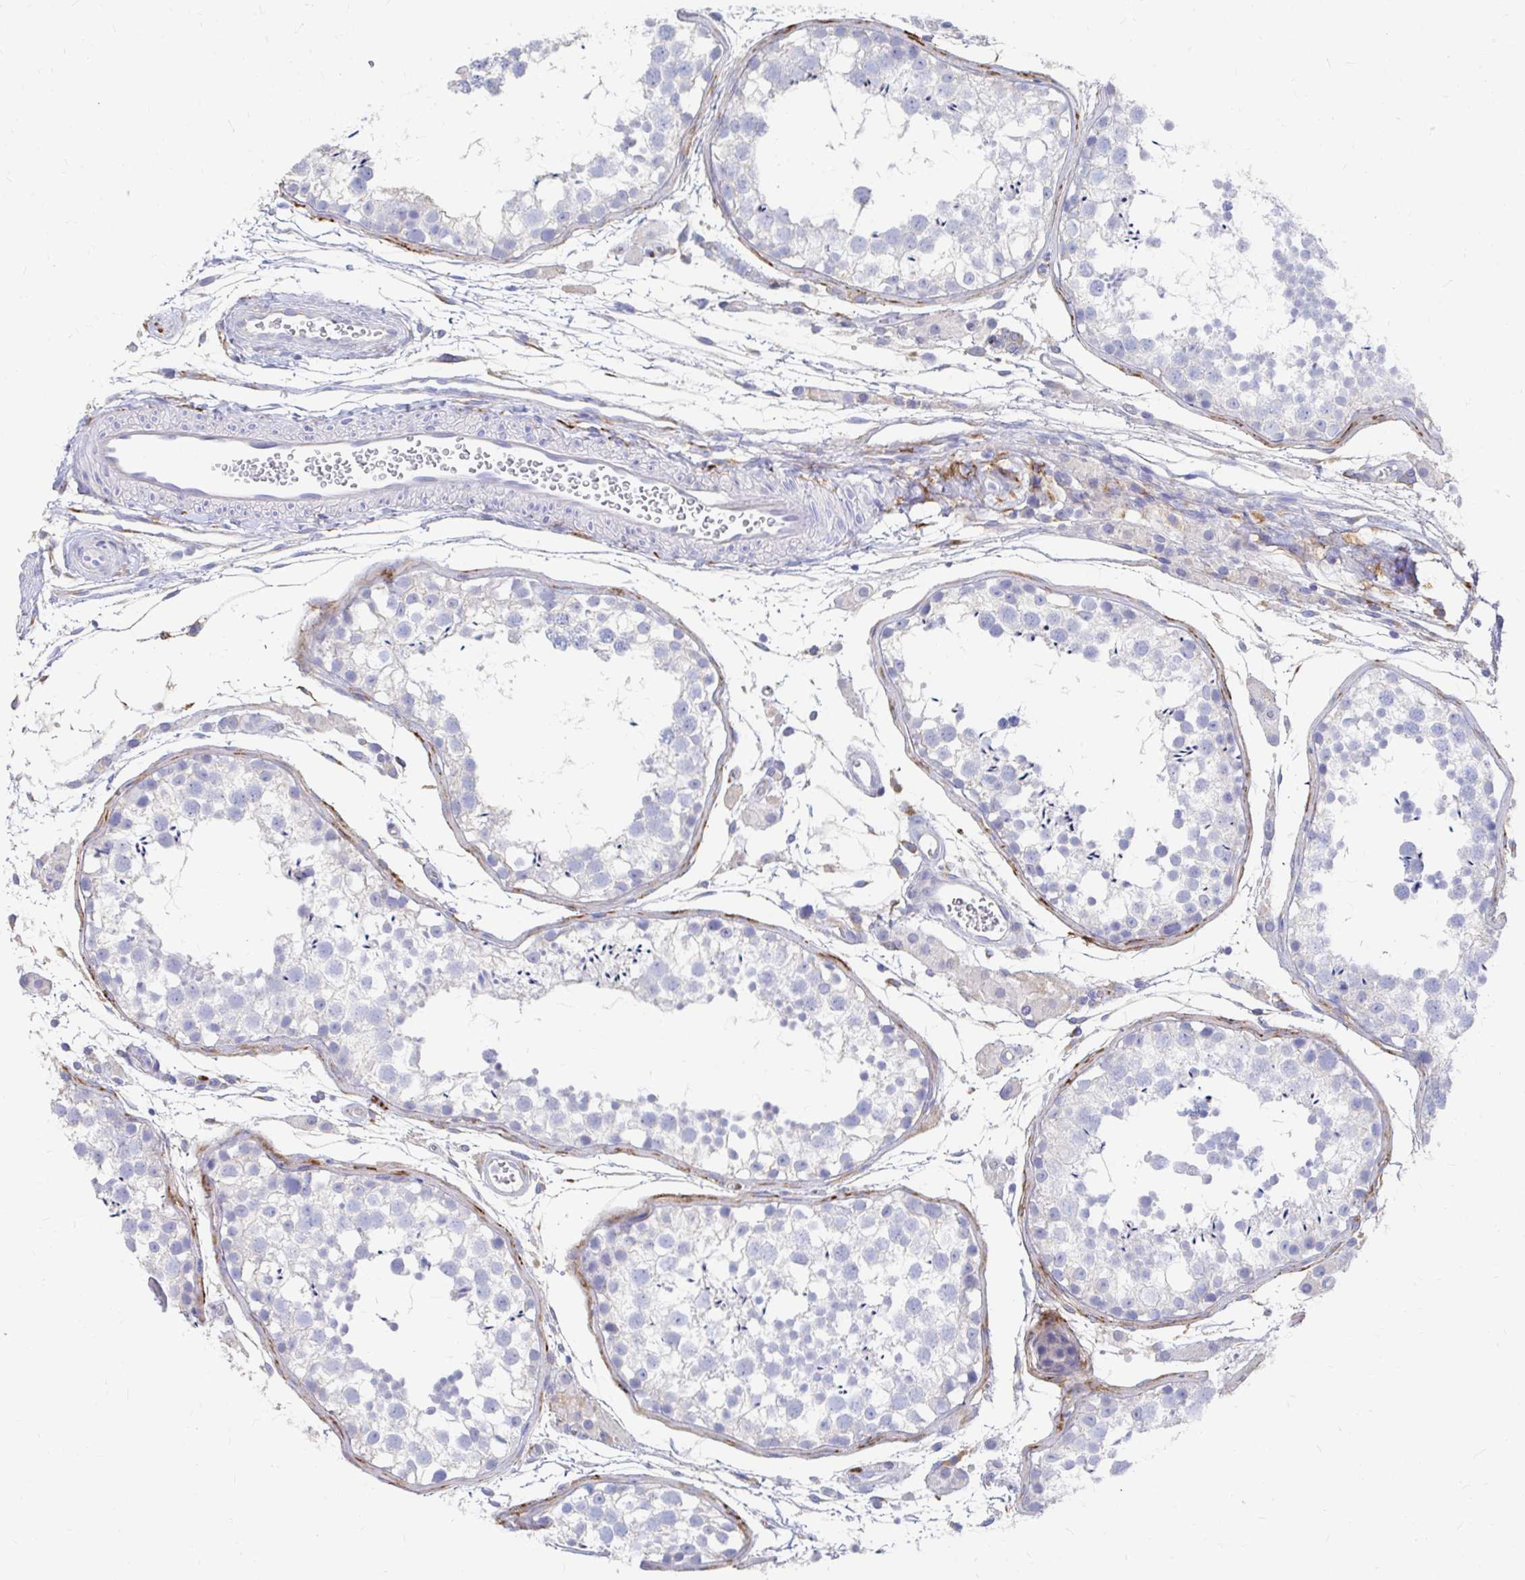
{"staining": {"intensity": "negative", "quantity": "none", "location": "none"}, "tissue": "testis", "cell_type": "Cells in seminiferous ducts", "image_type": "normal", "snomed": [{"axis": "morphology", "description": "Normal tissue, NOS"}, {"axis": "morphology", "description": "Seminoma, NOS"}, {"axis": "topography", "description": "Testis"}], "caption": "IHC micrograph of benign testis: testis stained with DAB displays no significant protein positivity in cells in seminiferous ducts.", "gene": "LAMC3", "patient": {"sex": "male", "age": 29}}